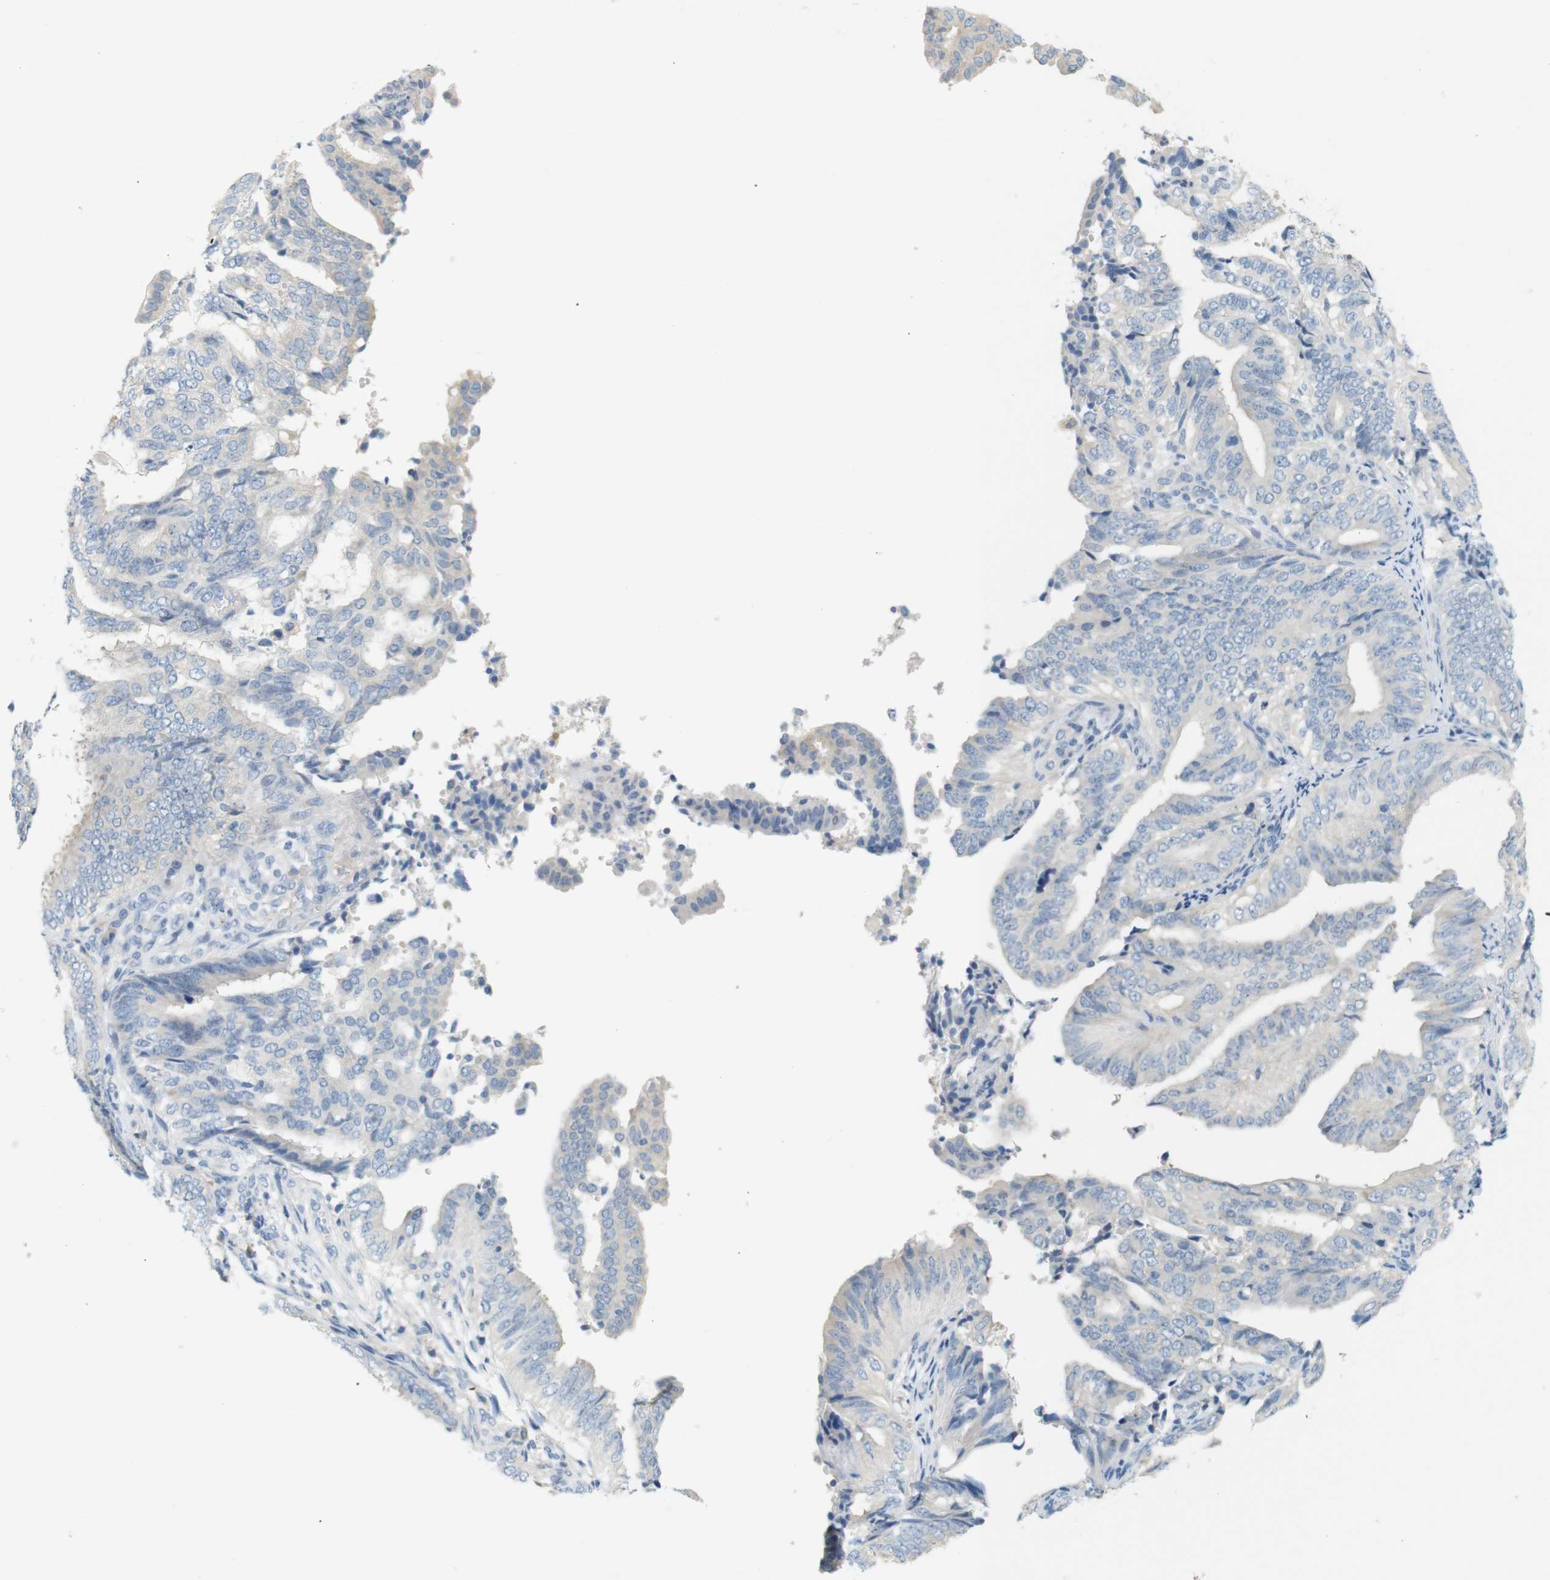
{"staining": {"intensity": "negative", "quantity": "none", "location": "none"}, "tissue": "endometrial cancer", "cell_type": "Tumor cells", "image_type": "cancer", "snomed": [{"axis": "morphology", "description": "Adenocarcinoma, NOS"}, {"axis": "topography", "description": "Endometrium"}], "caption": "Endometrial cancer was stained to show a protein in brown. There is no significant expression in tumor cells.", "gene": "LRRK2", "patient": {"sex": "female", "age": 58}}